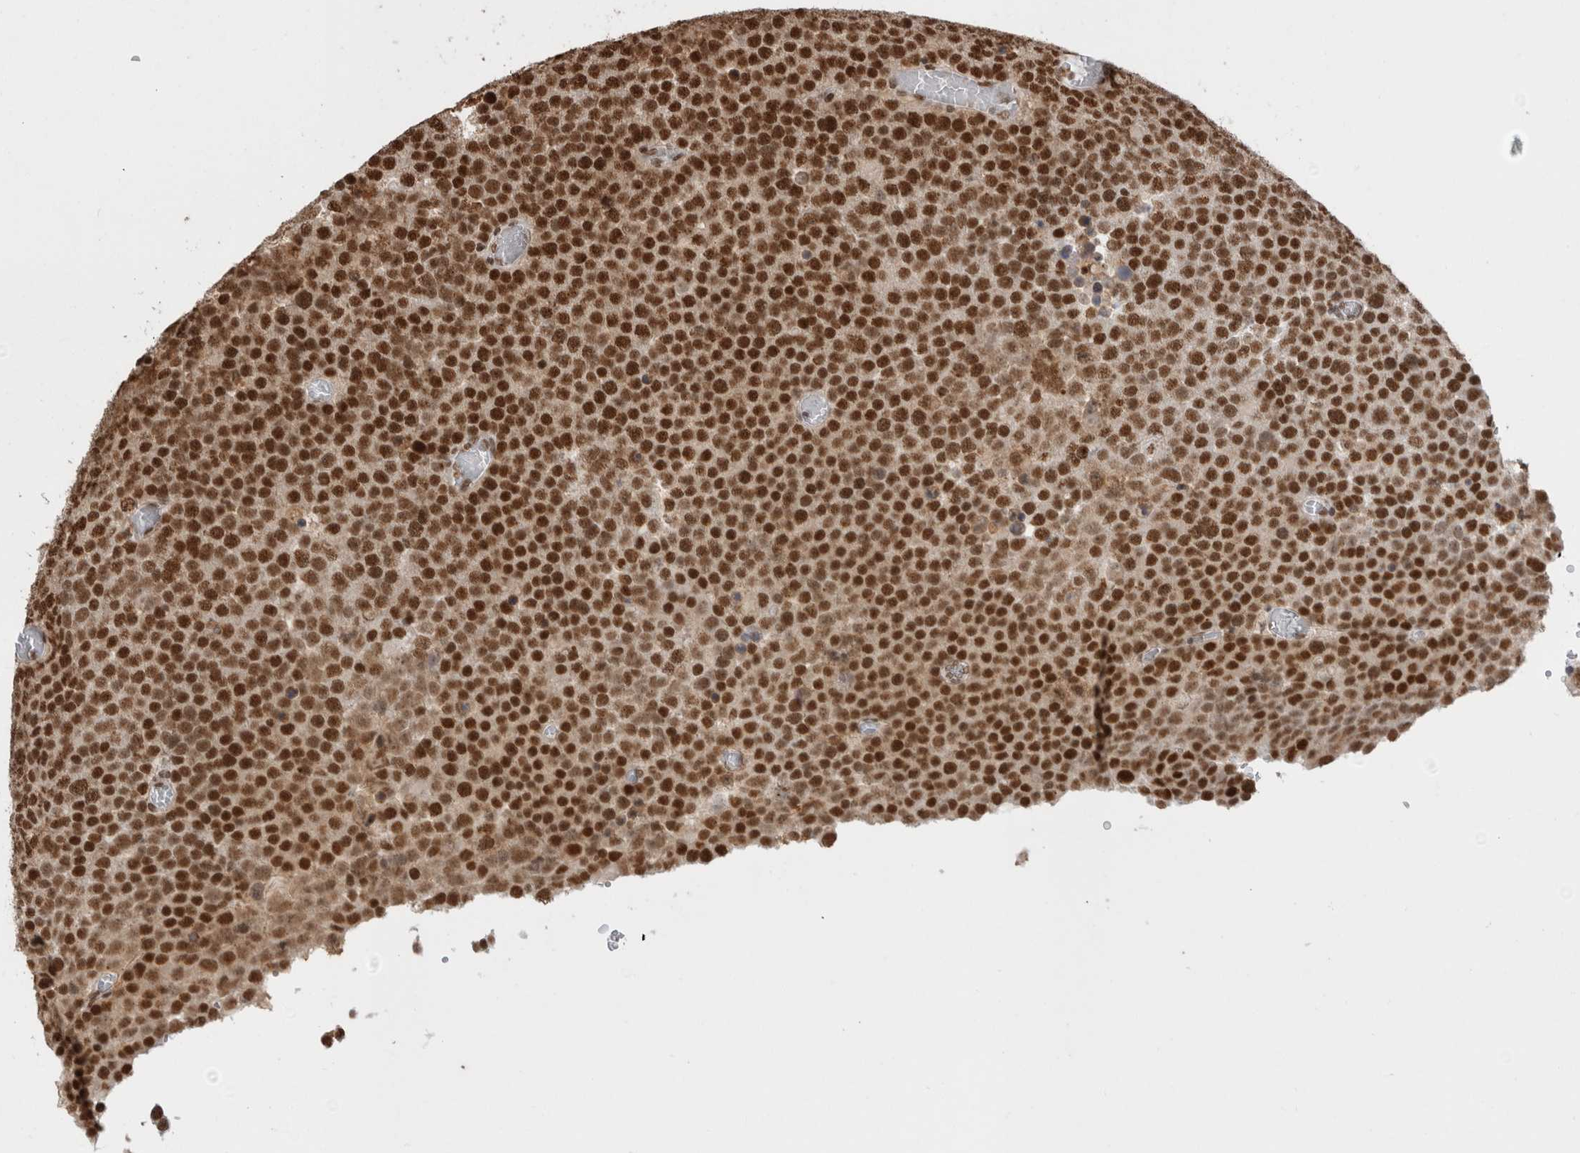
{"staining": {"intensity": "strong", "quantity": ">75%", "location": "nuclear"}, "tissue": "testis cancer", "cell_type": "Tumor cells", "image_type": "cancer", "snomed": [{"axis": "morphology", "description": "Seminoma, NOS"}, {"axis": "topography", "description": "Testis"}], "caption": "Tumor cells show high levels of strong nuclear positivity in approximately >75% of cells in testis cancer.", "gene": "EYA2", "patient": {"sex": "male", "age": 71}}